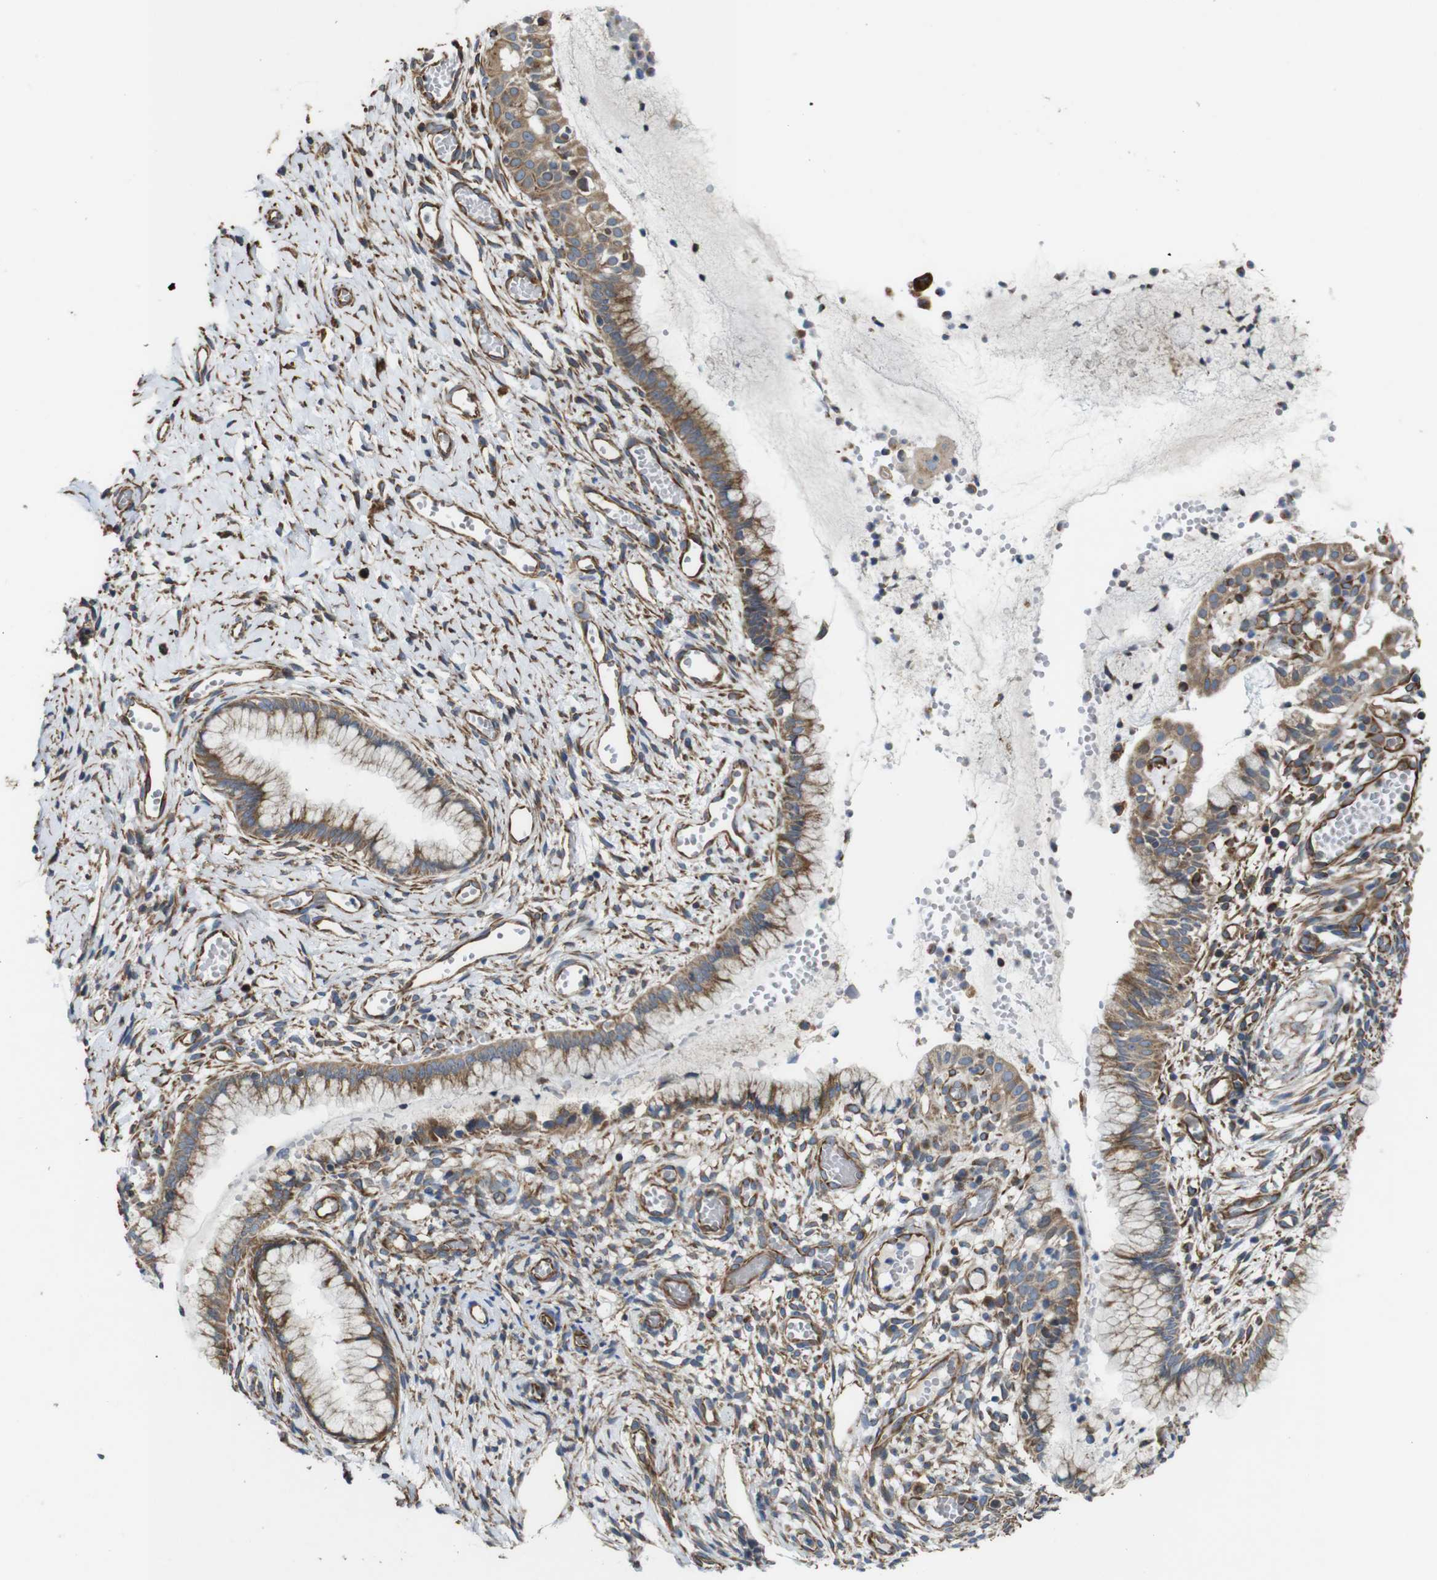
{"staining": {"intensity": "moderate", "quantity": "25%-75%", "location": "cytoplasmic/membranous"}, "tissue": "cervix", "cell_type": "Glandular cells", "image_type": "normal", "snomed": [{"axis": "morphology", "description": "Normal tissue, NOS"}, {"axis": "topography", "description": "Cervix"}], "caption": "DAB (3,3'-diaminobenzidine) immunohistochemical staining of benign cervix shows moderate cytoplasmic/membranous protein expression in approximately 25%-75% of glandular cells. The protein of interest is shown in brown color, while the nuclei are stained blue.", "gene": "POMK", "patient": {"sex": "female", "age": 65}}